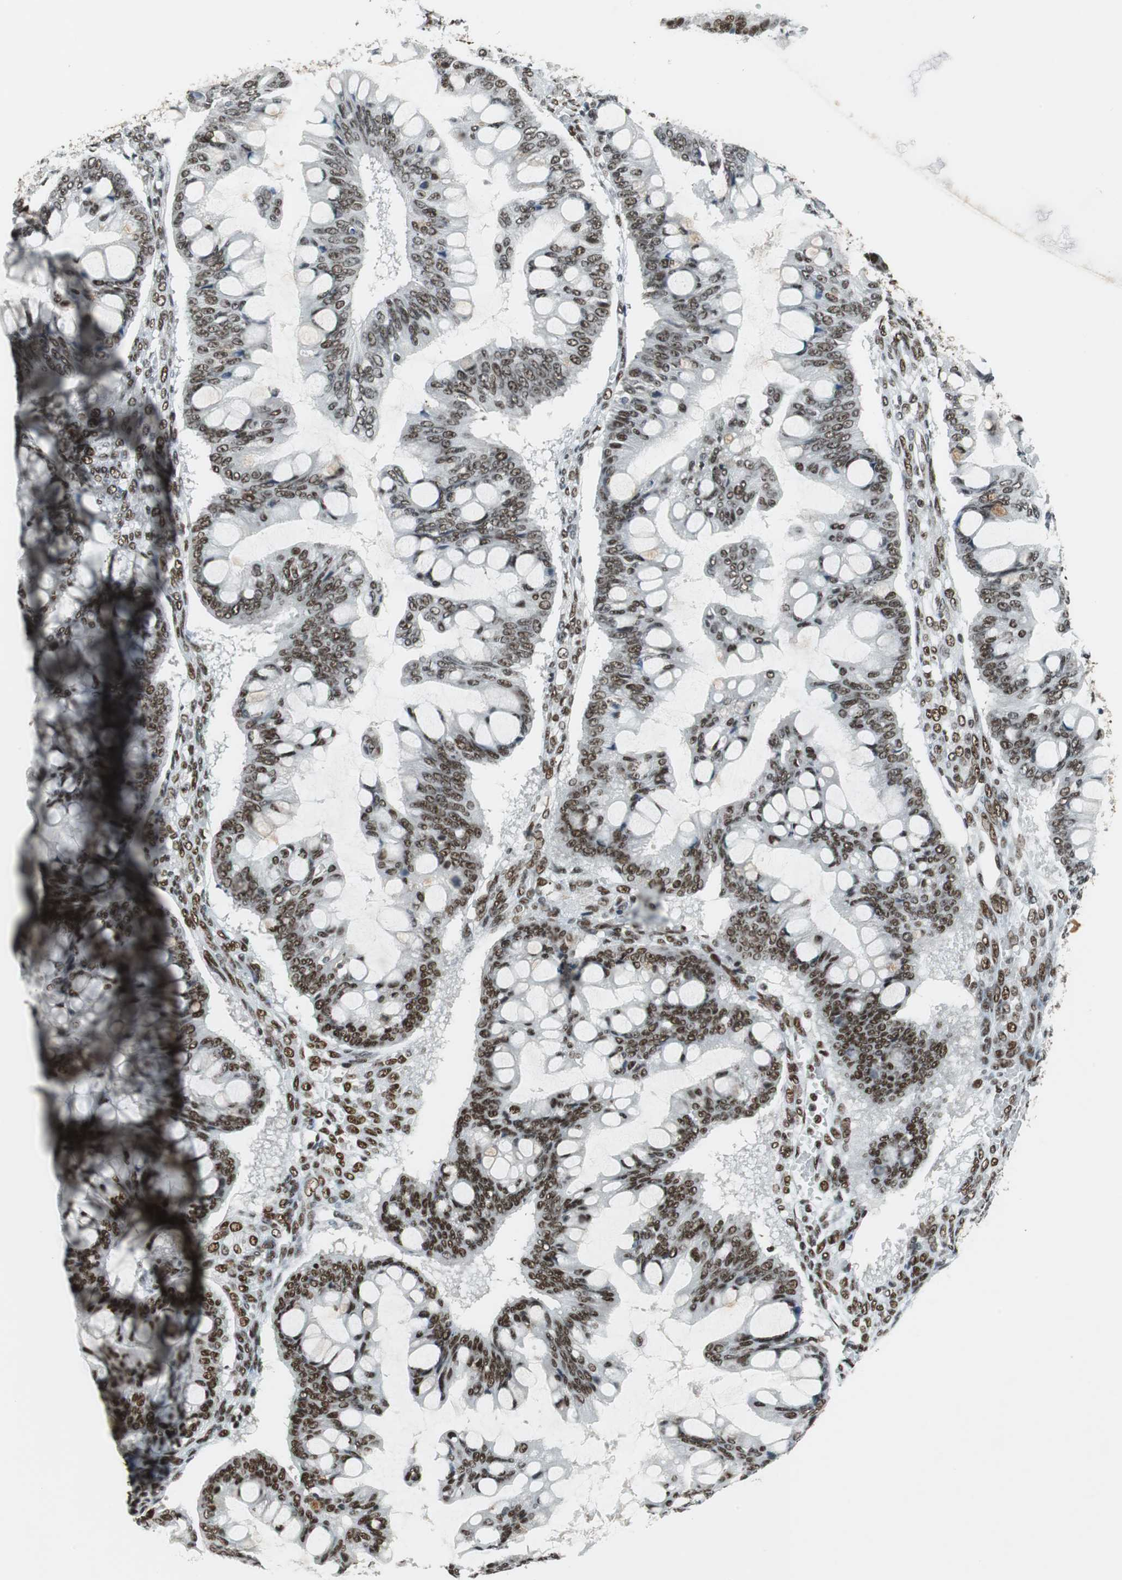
{"staining": {"intensity": "moderate", "quantity": ">75%", "location": "nuclear"}, "tissue": "ovarian cancer", "cell_type": "Tumor cells", "image_type": "cancer", "snomed": [{"axis": "morphology", "description": "Cystadenocarcinoma, mucinous, NOS"}, {"axis": "topography", "description": "Ovary"}], "caption": "Protein expression analysis of human ovarian mucinous cystadenocarcinoma reveals moderate nuclear expression in approximately >75% of tumor cells.", "gene": "PRKDC", "patient": {"sex": "female", "age": 73}}